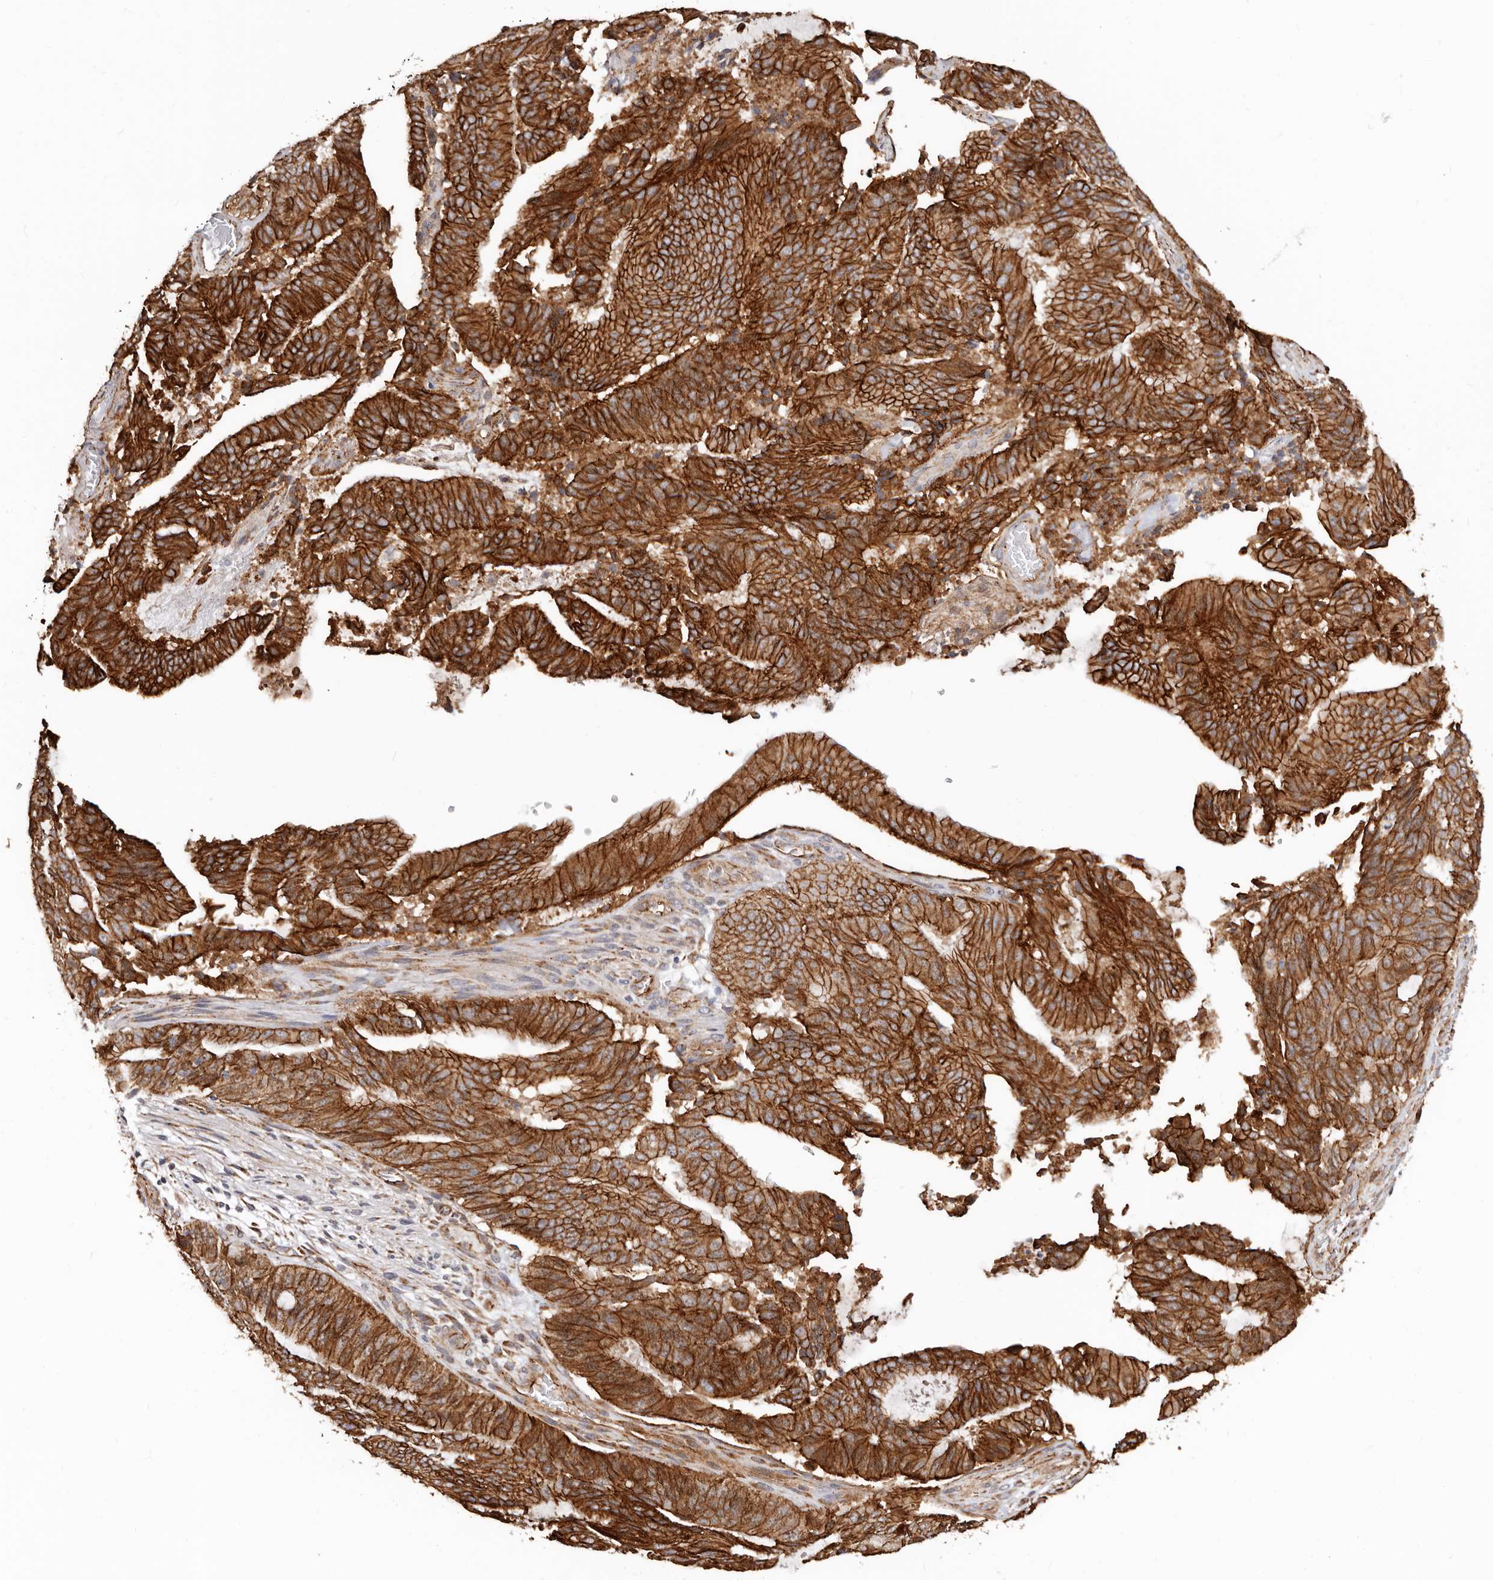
{"staining": {"intensity": "strong", "quantity": ">75%", "location": "cytoplasmic/membranous"}, "tissue": "liver cancer", "cell_type": "Tumor cells", "image_type": "cancer", "snomed": [{"axis": "morphology", "description": "Normal tissue, NOS"}, {"axis": "morphology", "description": "Cholangiocarcinoma"}, {"axis": "topography", "description": "Liver"}, {"axis": "topography", "description": "Peripheral nerve tissue"}], "caption": "DAB (3,3'-diaminobenzidine) immunohistochemical staining of cholangiocarcinoma (liver) shows strong cytoplasmic/membranous protein expression in approximately >75% of tumor cells.", "gene": "CTNNB1", "patient": {"sex": "female", "age": 73}}